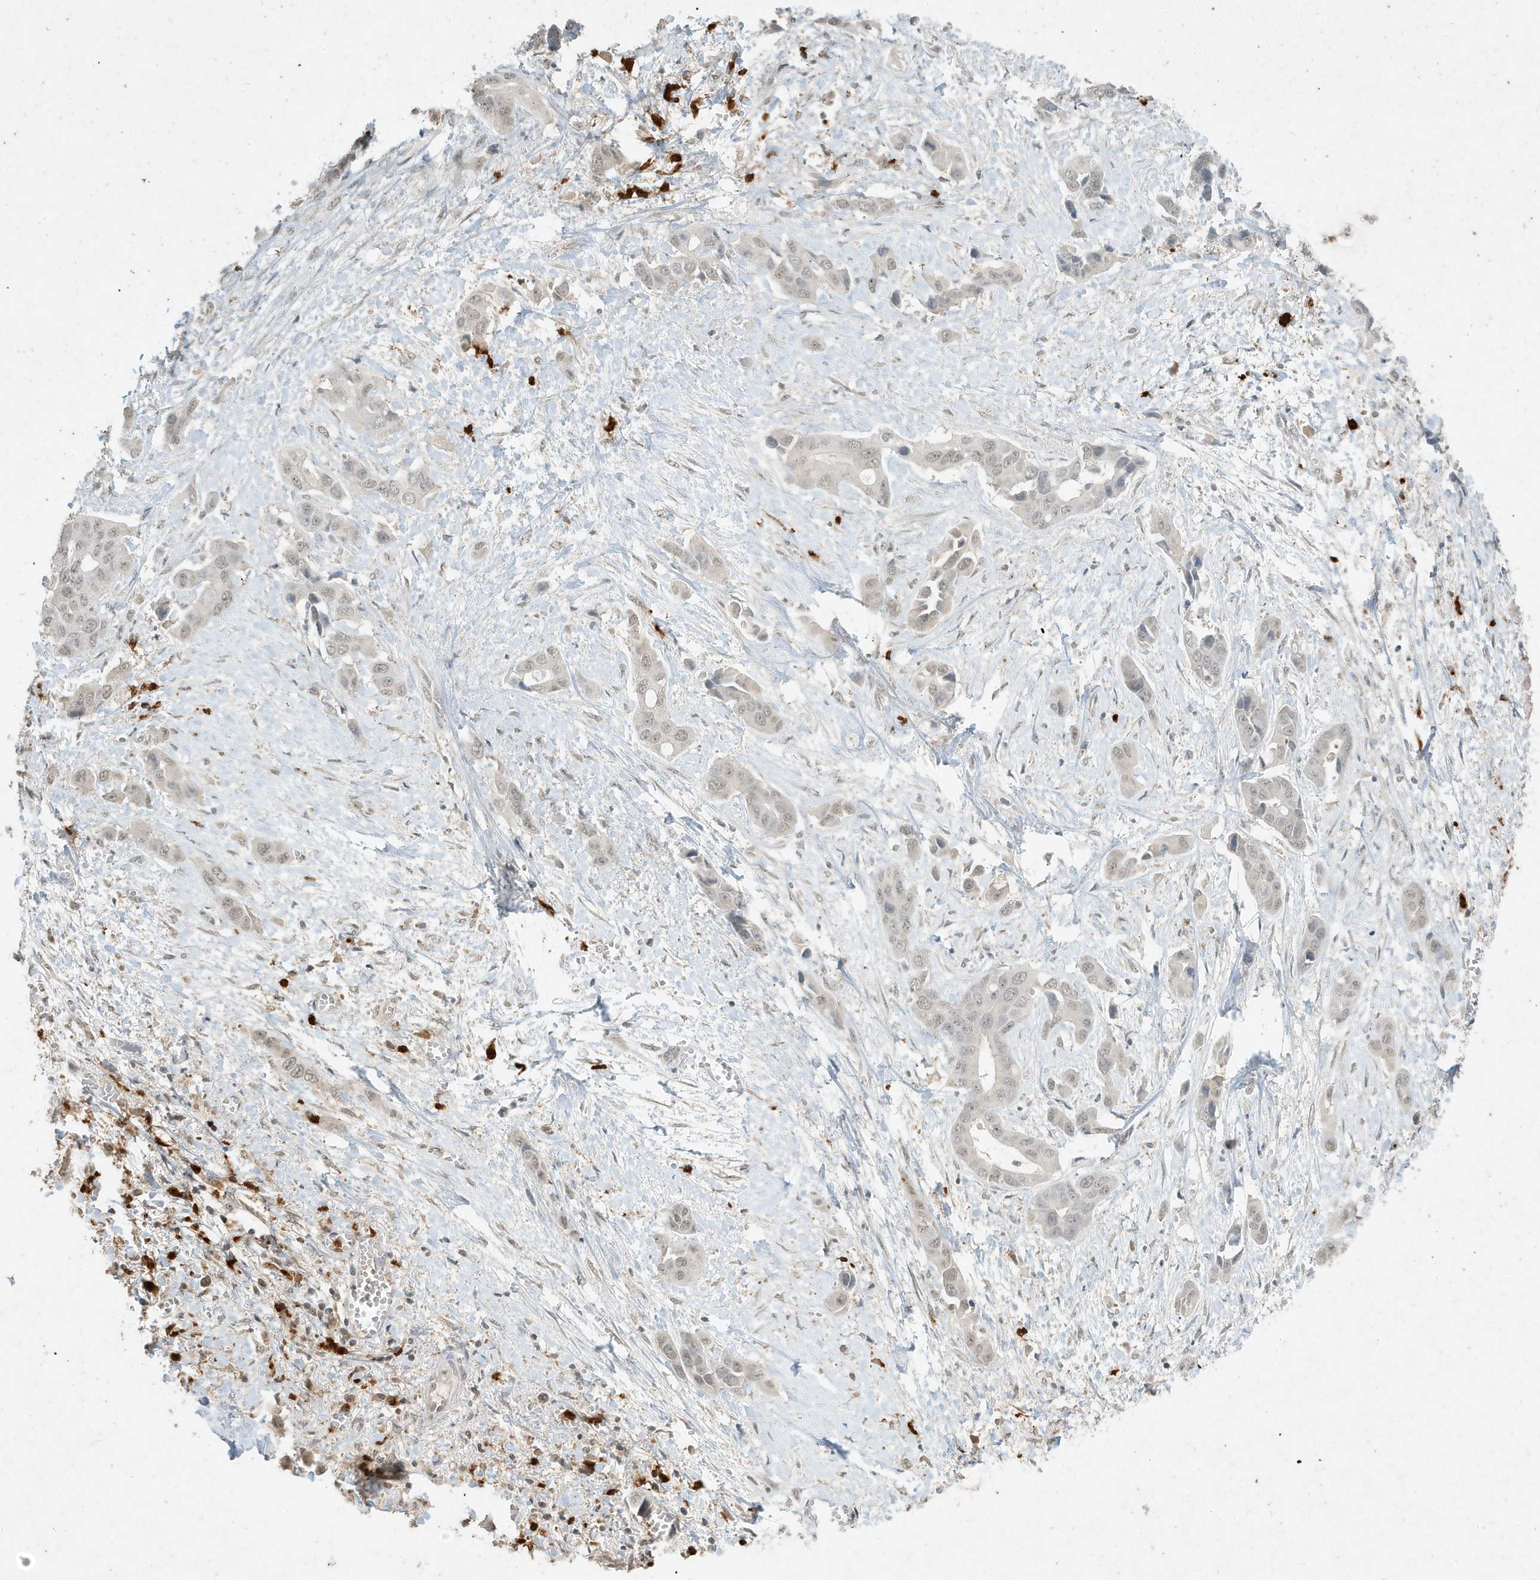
{"staining": {"intensity": "weak", "quantity": "<25%", "location": "nuclear"}, "tissue": "liver cancer", "cell_type": "Tumor cells", "image_type": "cancer", "snomed": [{"axis": "morphology", "description": "Cholangiocarcinoma"}, {"axis": "topography", "description": "Liver"}], "caption": "Cholangiocarcinoma (liver) was stained to show a protein in brown. There is no significant staining in tumor cells.", "gene": "DEFA1", "patient": {"sex": "female", "age": 52}}